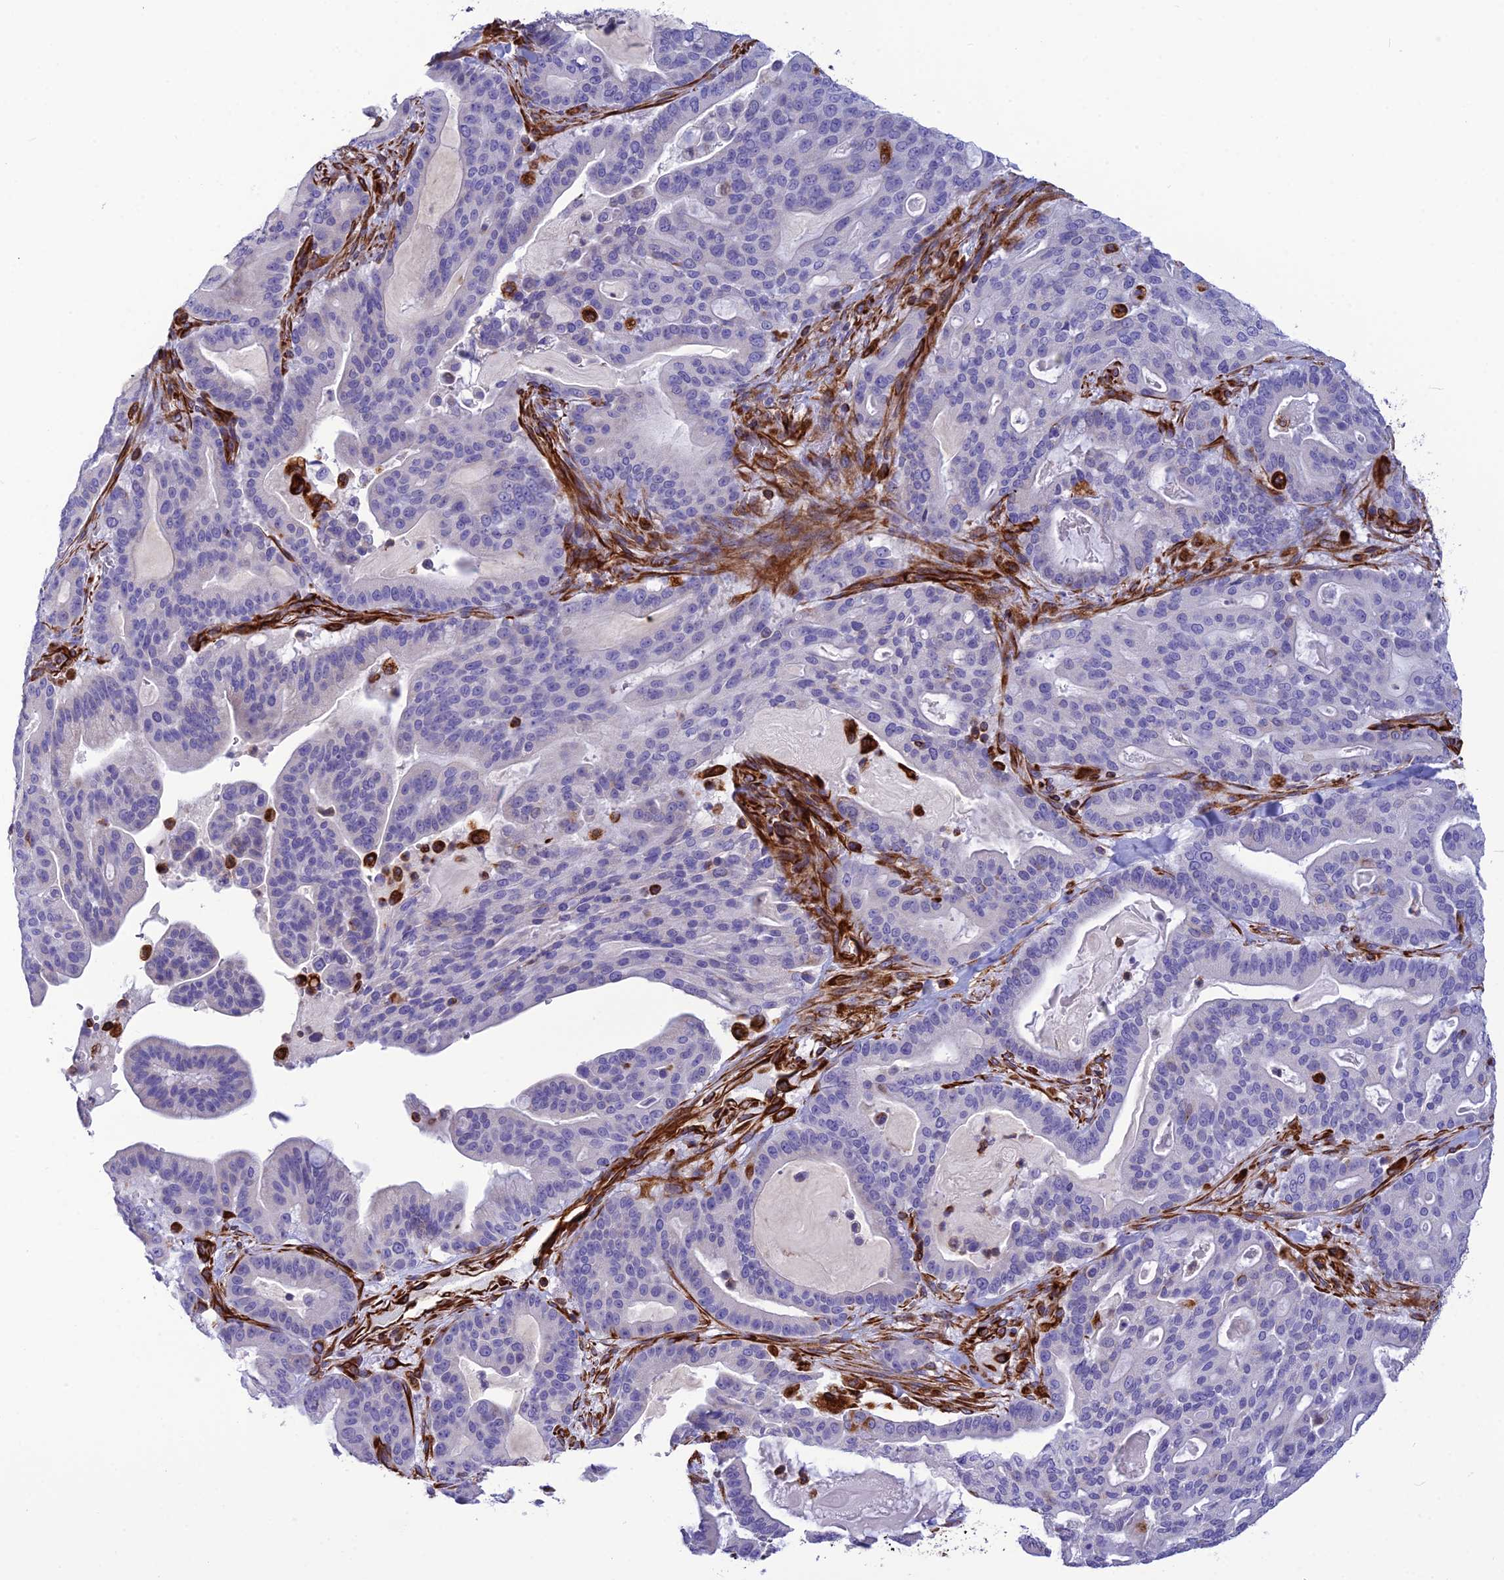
{"staining": {"intensity": "negative", "quantity": "none", "location": "none"}, "tissue": "pancreatic cancer", "cell_type": "Tumor cells", "image_type": "cancer", "snomed": [{"axis": "morphology", "description": "Adenocarcinoma, NOS"}, {"axis": "topography", "description": "Pancreas"}], "caption": "This is an immunohistochemistry (IHC) histopathology image of adenocarcinoma (pancreatic). There is no staining in tumor cells.", "gene": "FBXL20", "patient": {"sex": "male", "age": 63}}